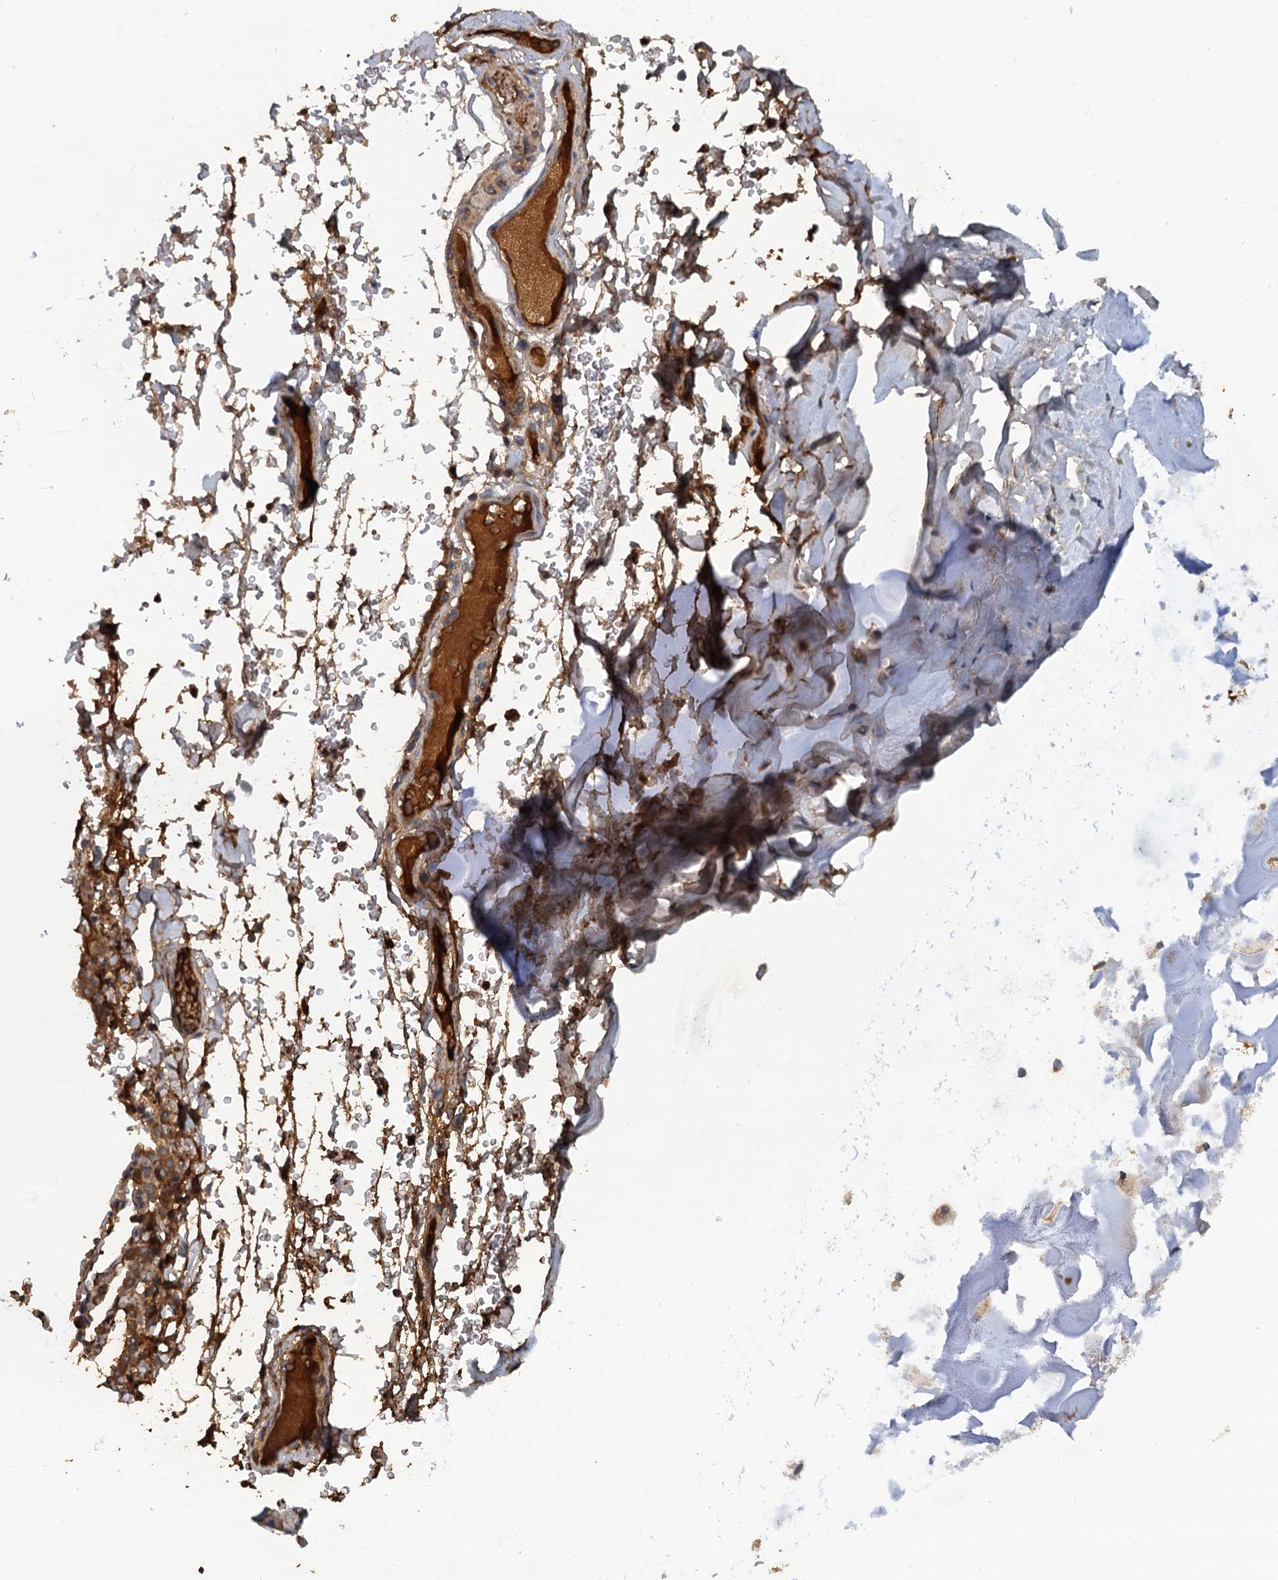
{"staining": {"intensity": "moderate", "quantity": "25%-75%", "location": "cytoplasmic/membranous"}, "tissue": "adipose tissue", "cell_type": "Adipocytes", "image_type": "normal", "snomed": [{"axis": "morphology", "description": "Normal tissue, NOS"}, {"axis": "topography", "description": "Lymph node"}, {"axis": "topography", "description": "Cartilage tissue"}, {"axis": "topography", "description": "Bronchus"}], "caption": "This micrograph exhibits IHC staining of benign adipose tissue, with medium moderate cytoplasmic/membranous expression in about 25%-75% of adipocytes.", "gene": "HAPLN3", "patient": {"sex": "male", "age": 63}}